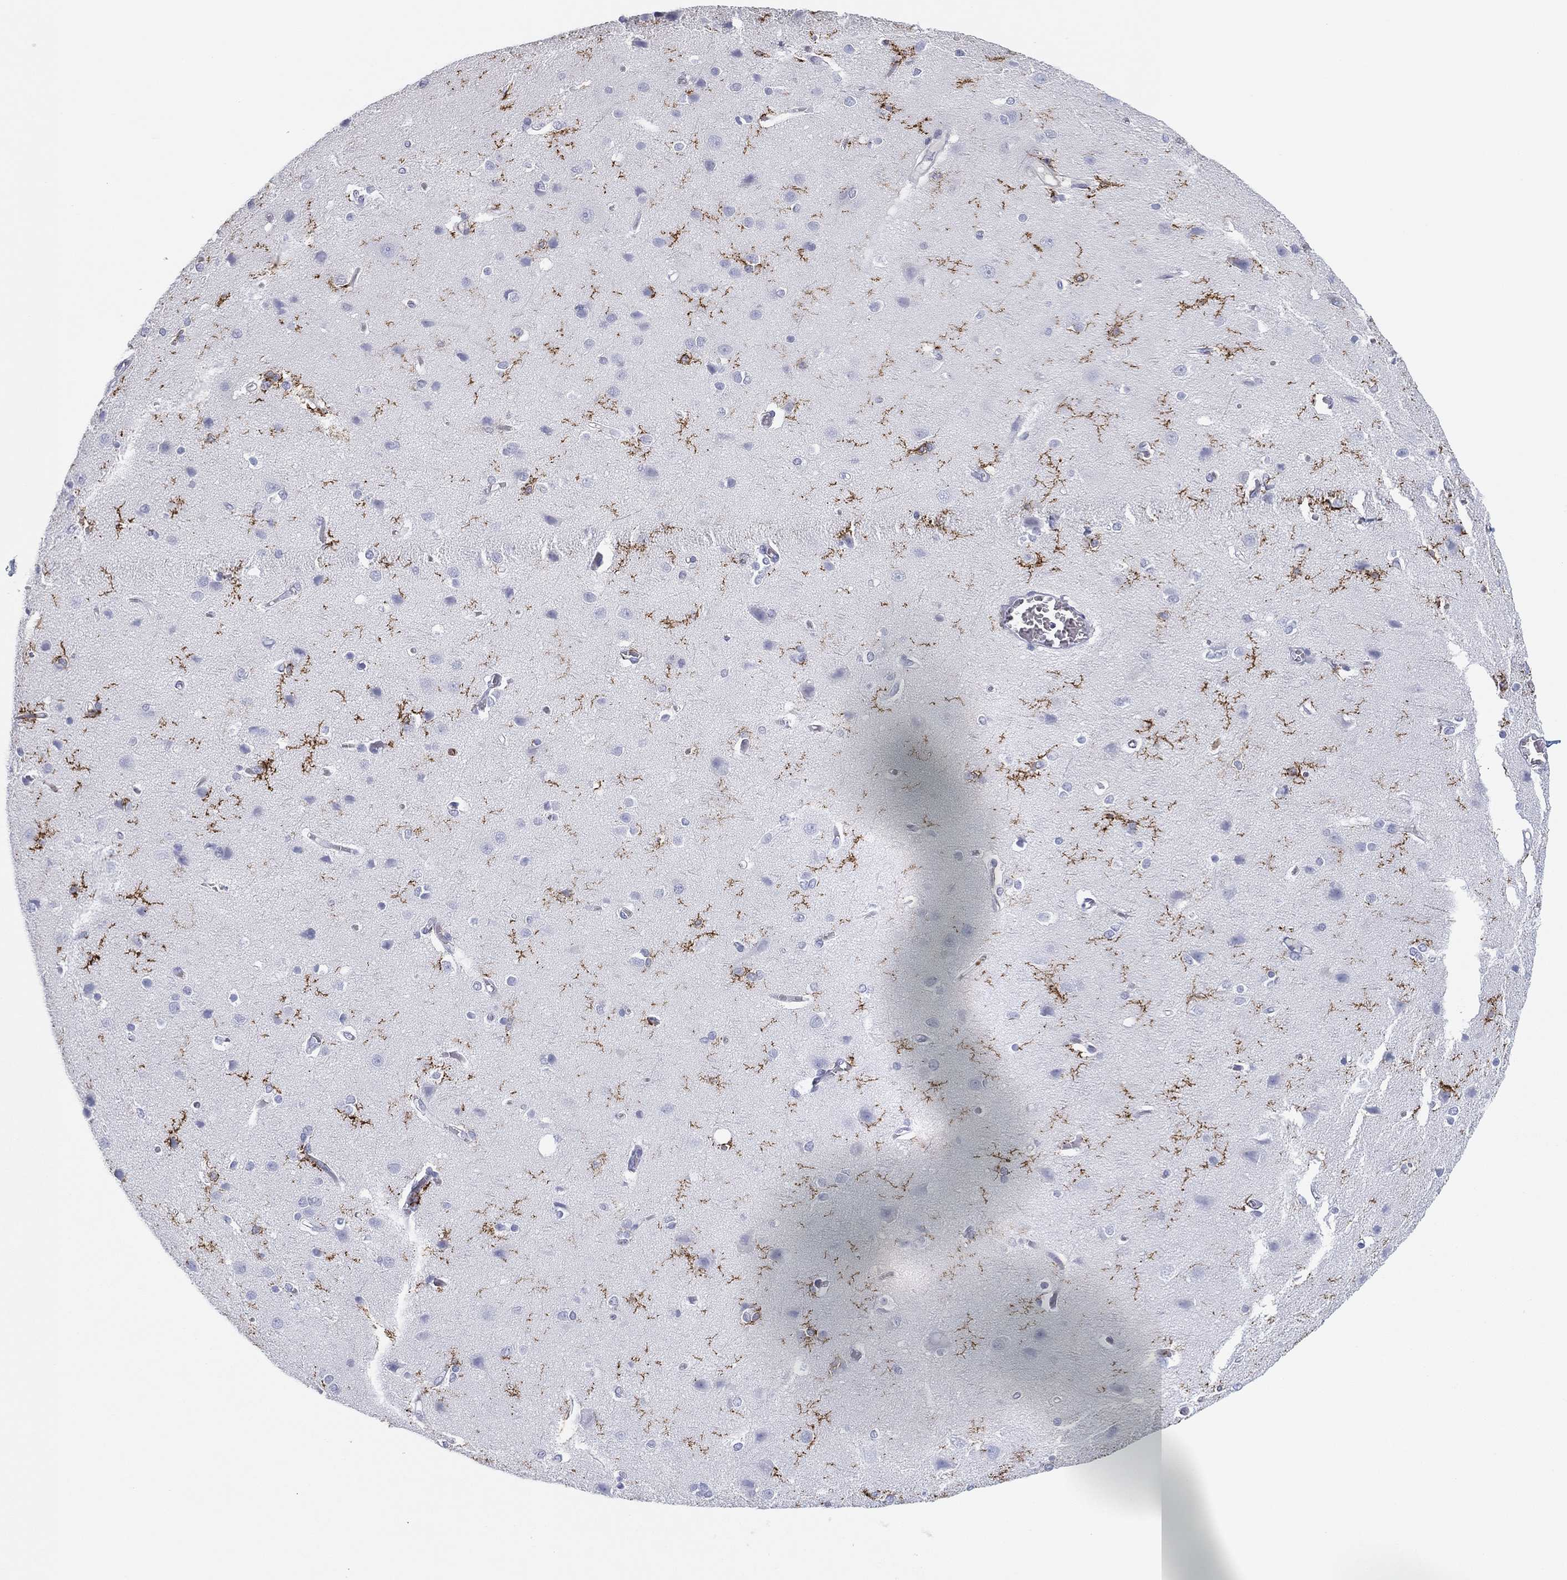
{"staining": {"intensity": "negative", "quantity": "none", "location": "none"}, "tissue": "cerebral cortex", "cell_type": "Endothelial cells", "image_type": "normal", "snomed": [{"axis": "morphology", "description": "Normal tissue, NOS"}, {"axis": "topography", "description": "Cerebral cortex"}], "caption": "Endothelial cells show no significant protein positivity in unremarkable cerebral cortex. (Brightfield microscopy of DAB (3,3'-diaminobenzidine) immunohistochemistry (IHC) at high magnification).", "gene": "SELPLG", "patient": {"sex": "male", "age": 37}}